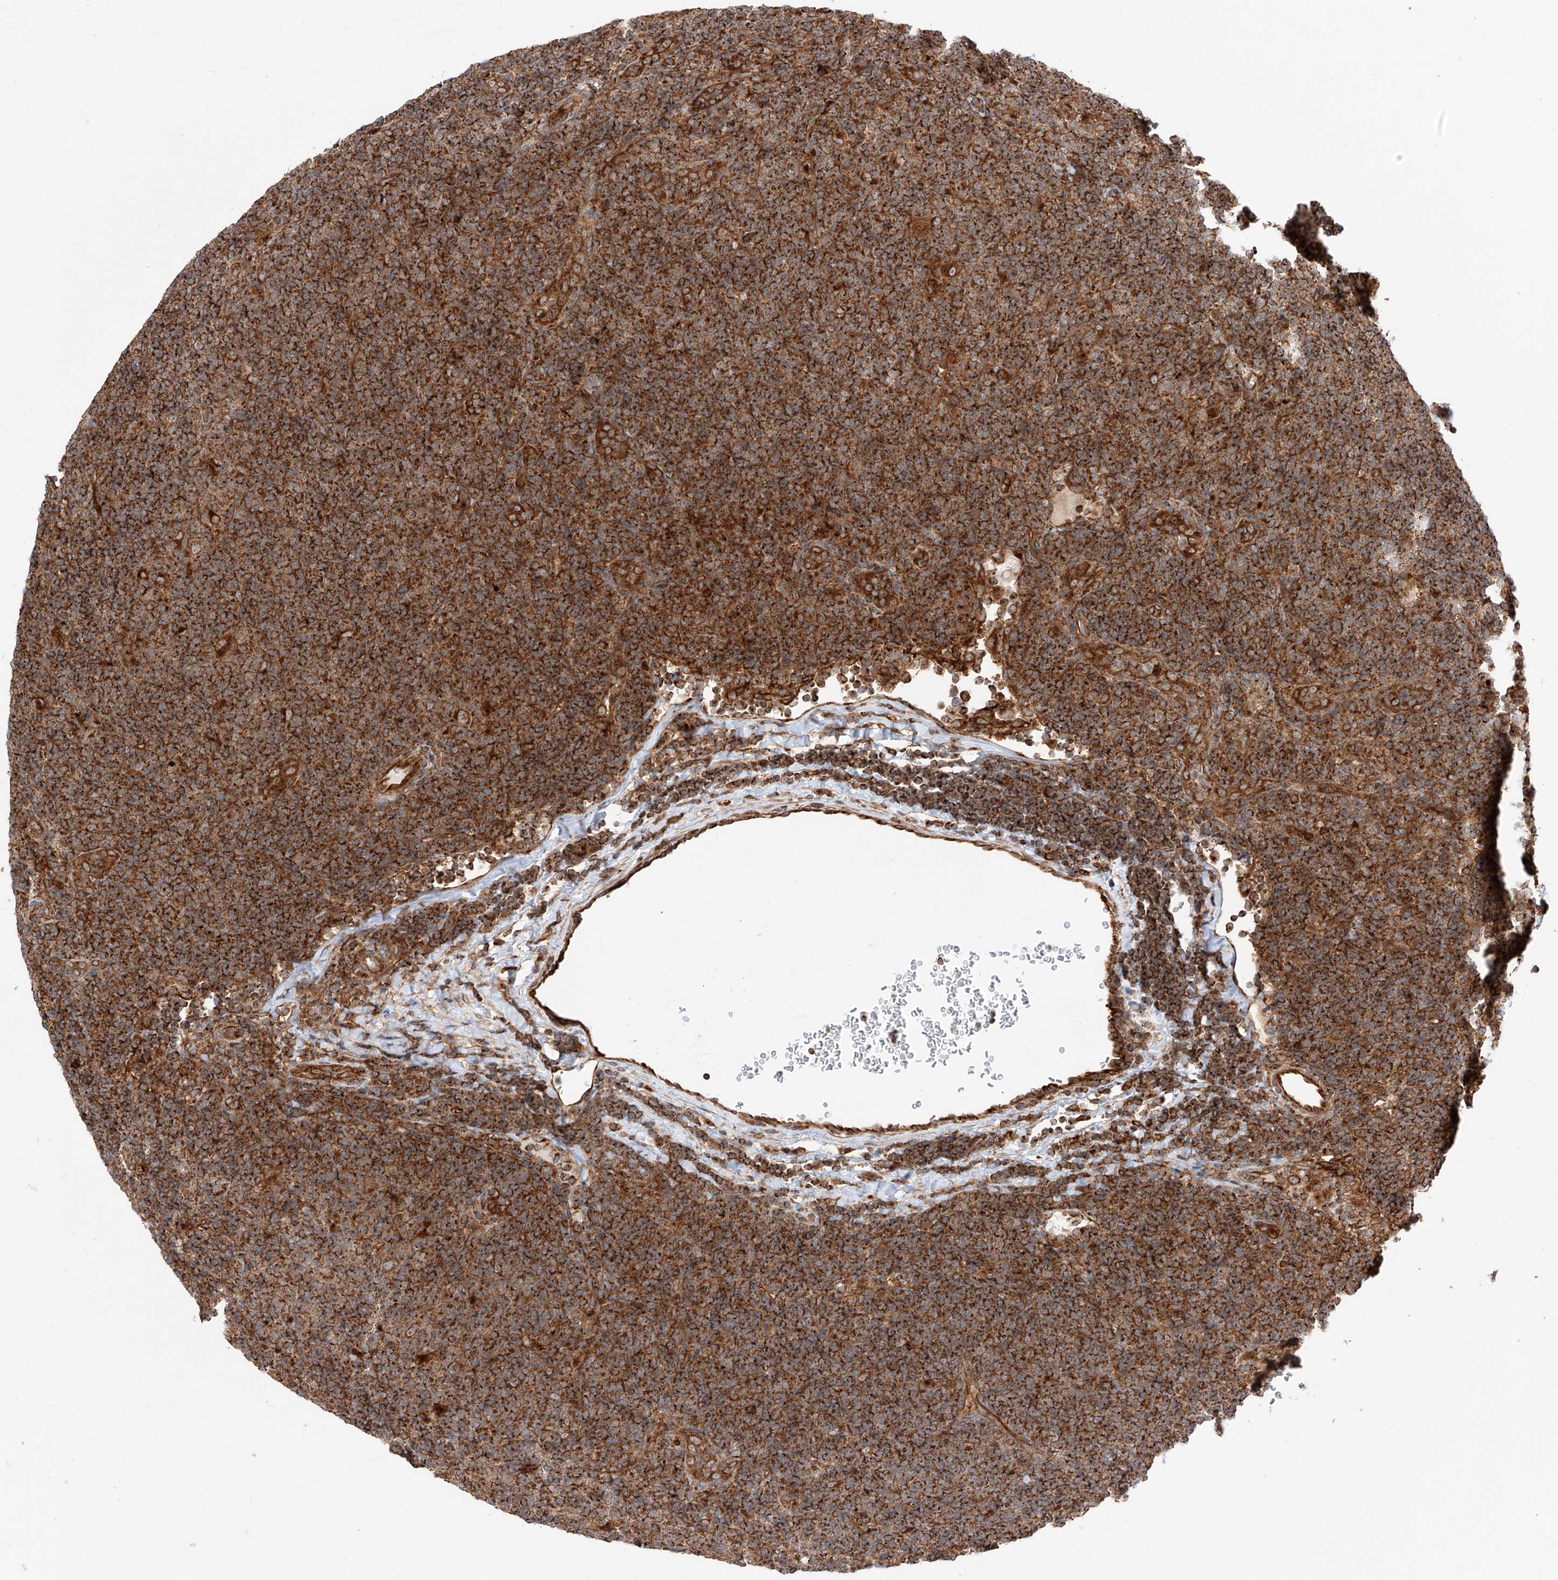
{"staining": {"intensity": "strong", "quantity": ">75%", "location": "cytoplasmic/membranous"}, "tissue": "lymphoma", "cell_type": "Tumor cells", "image_type": "cancer", "snomed": [{"axis": "morphology", "description": "Hodgkin's disease, NOS"}, {"axis": "topography", "description": "Lymph node"}], "caption": "A photomicrograph showing strong cytoplasmic/membranous expression in approximately >75% of tumor cells in Hodgkin's disease, as visualized by brown immunohistochemical staining.", "gene": "ISCA2", "patient": {"sex": "female", "age": 57}}